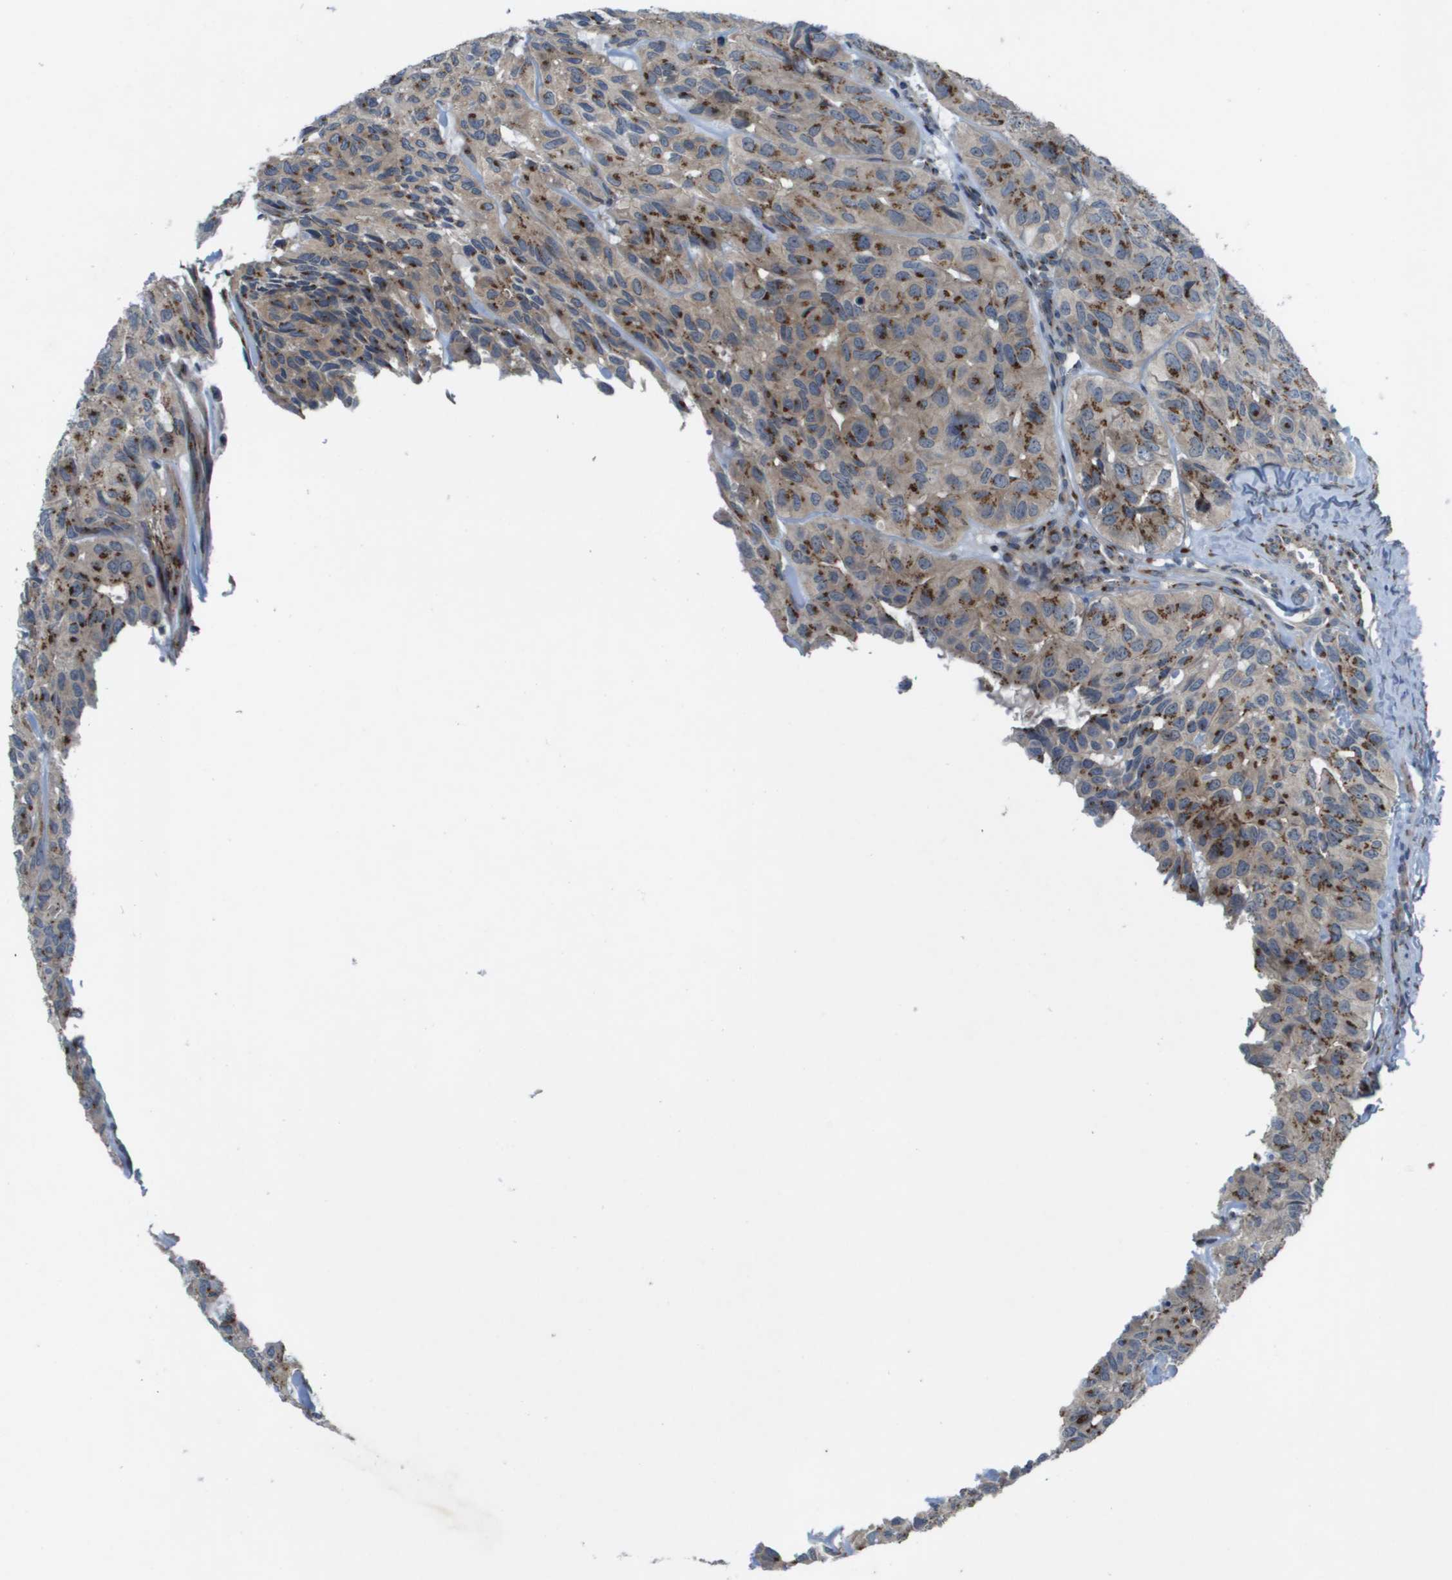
{"staining": {"intensity": "strong", "quantity": ">75%", "location": "cytoplasmic/membranous"}, "tissue": "head and neck cancer", "cell_type": "Tumor cells", "image_type": "cancer", "snomed": [{"axis": "morphology", "description": "Adenocarcinoma, NOS"}, {"axis": "topography", "description": "Salivary gland, NOS"}, {"axis": "topography", "description": "Head-Neck"}], "caption": "Adenocarcinoma (head and neck) tissue displays strong cytoplasmic/membranous positivity in about >75% of tumor cells", "gene": "QSOX2", "patient": {"sex": "female", "age": 76}}